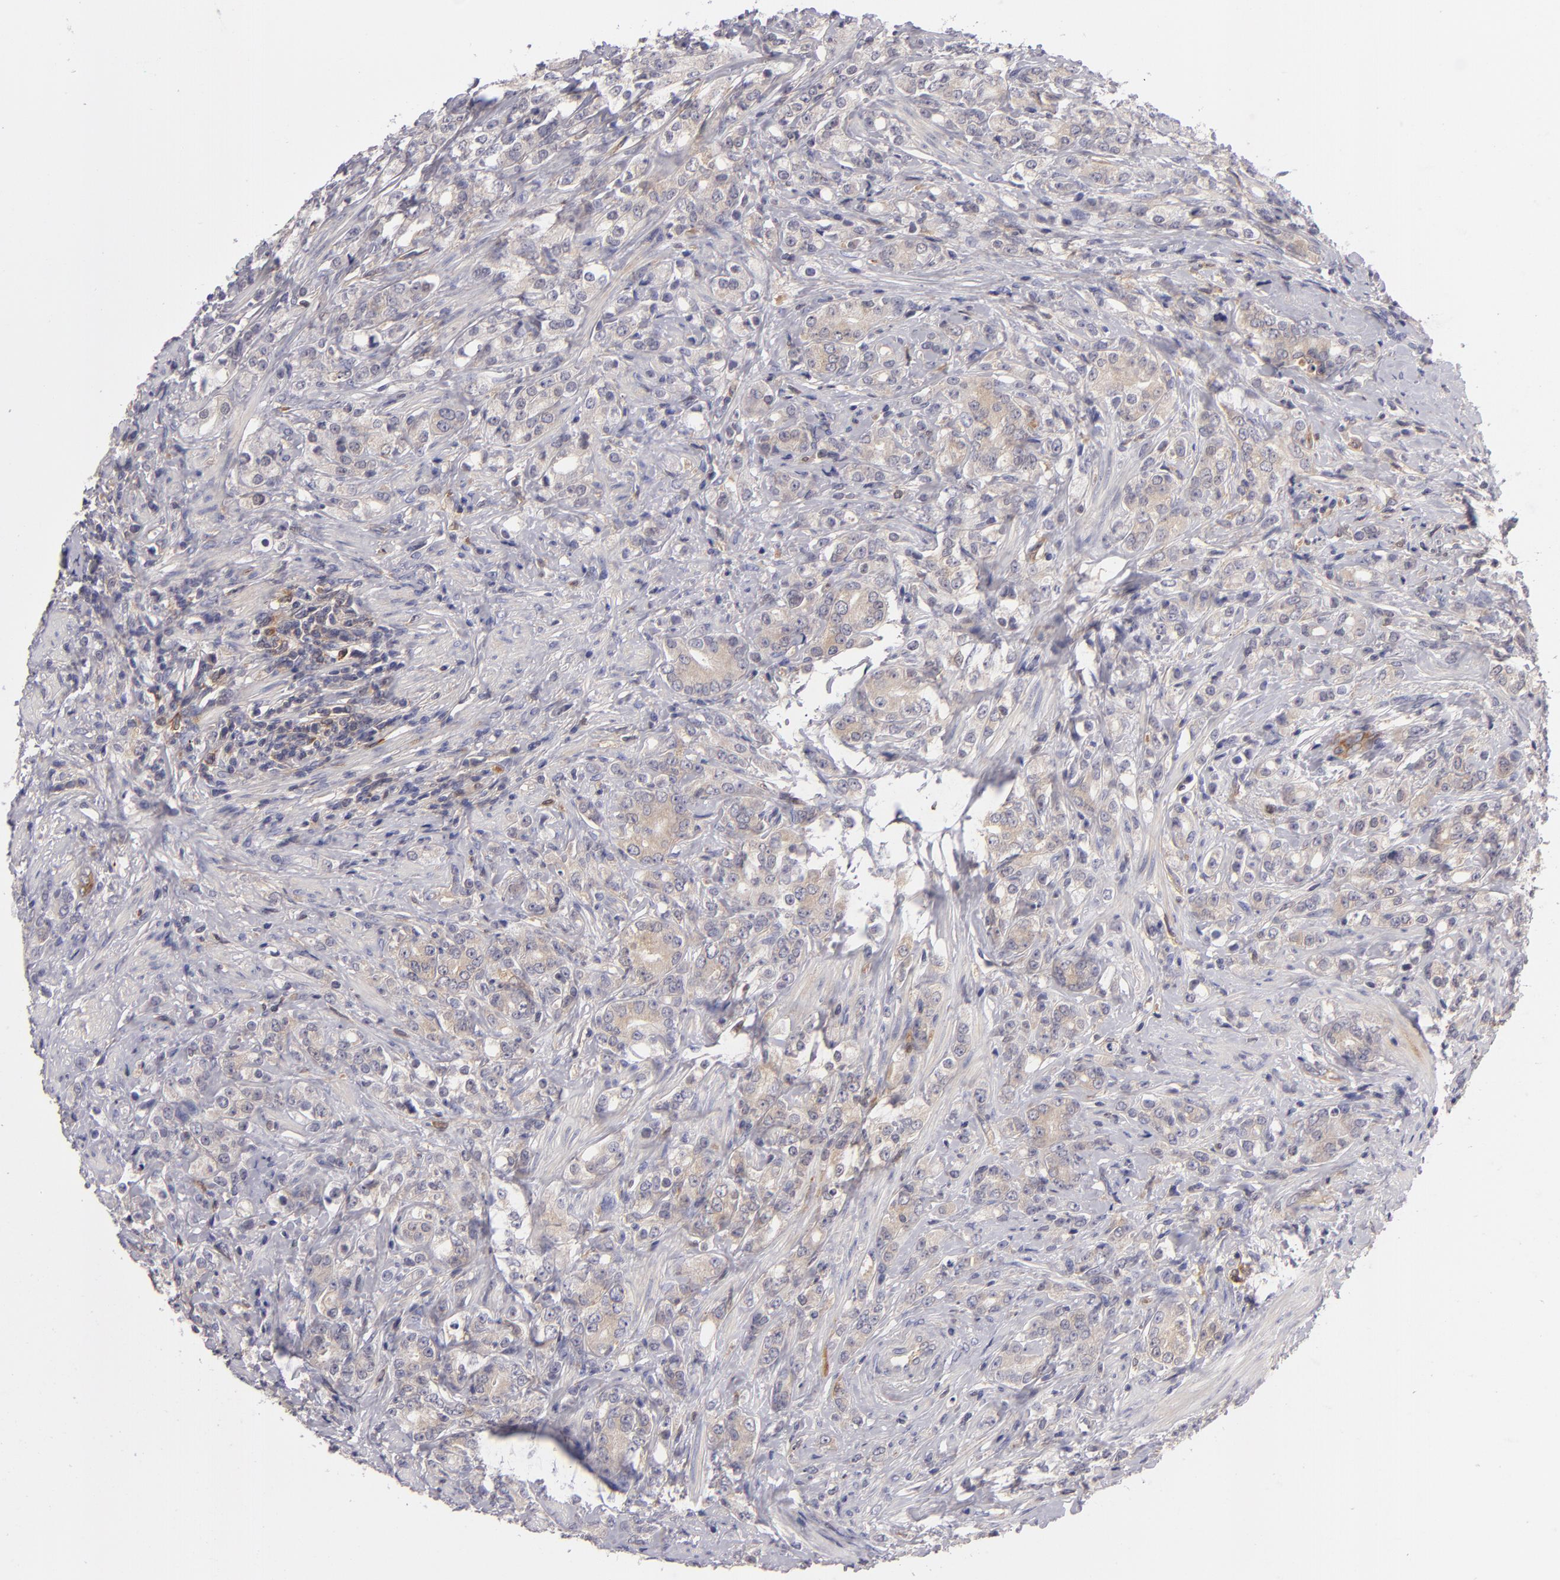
{"staining": {"intensity": "moderate", "quantity": ">75%", "location": "none"}, "tissue": "prostate cancer", "cell_type": "Tumor cells", "image_type": "cancer", "snomed": [{"axis": "morphology", "description": "Adenocarcinoma, Medium grade"}, {"axis": "topography", "description": "Prostate"}], "caption": "A micrograph of prostate cancer stained for a protein demonstrates moderate None brown staining in tumor cells.", "gene": "MMP10", "patient": {"sex": "male", "age": 59}}